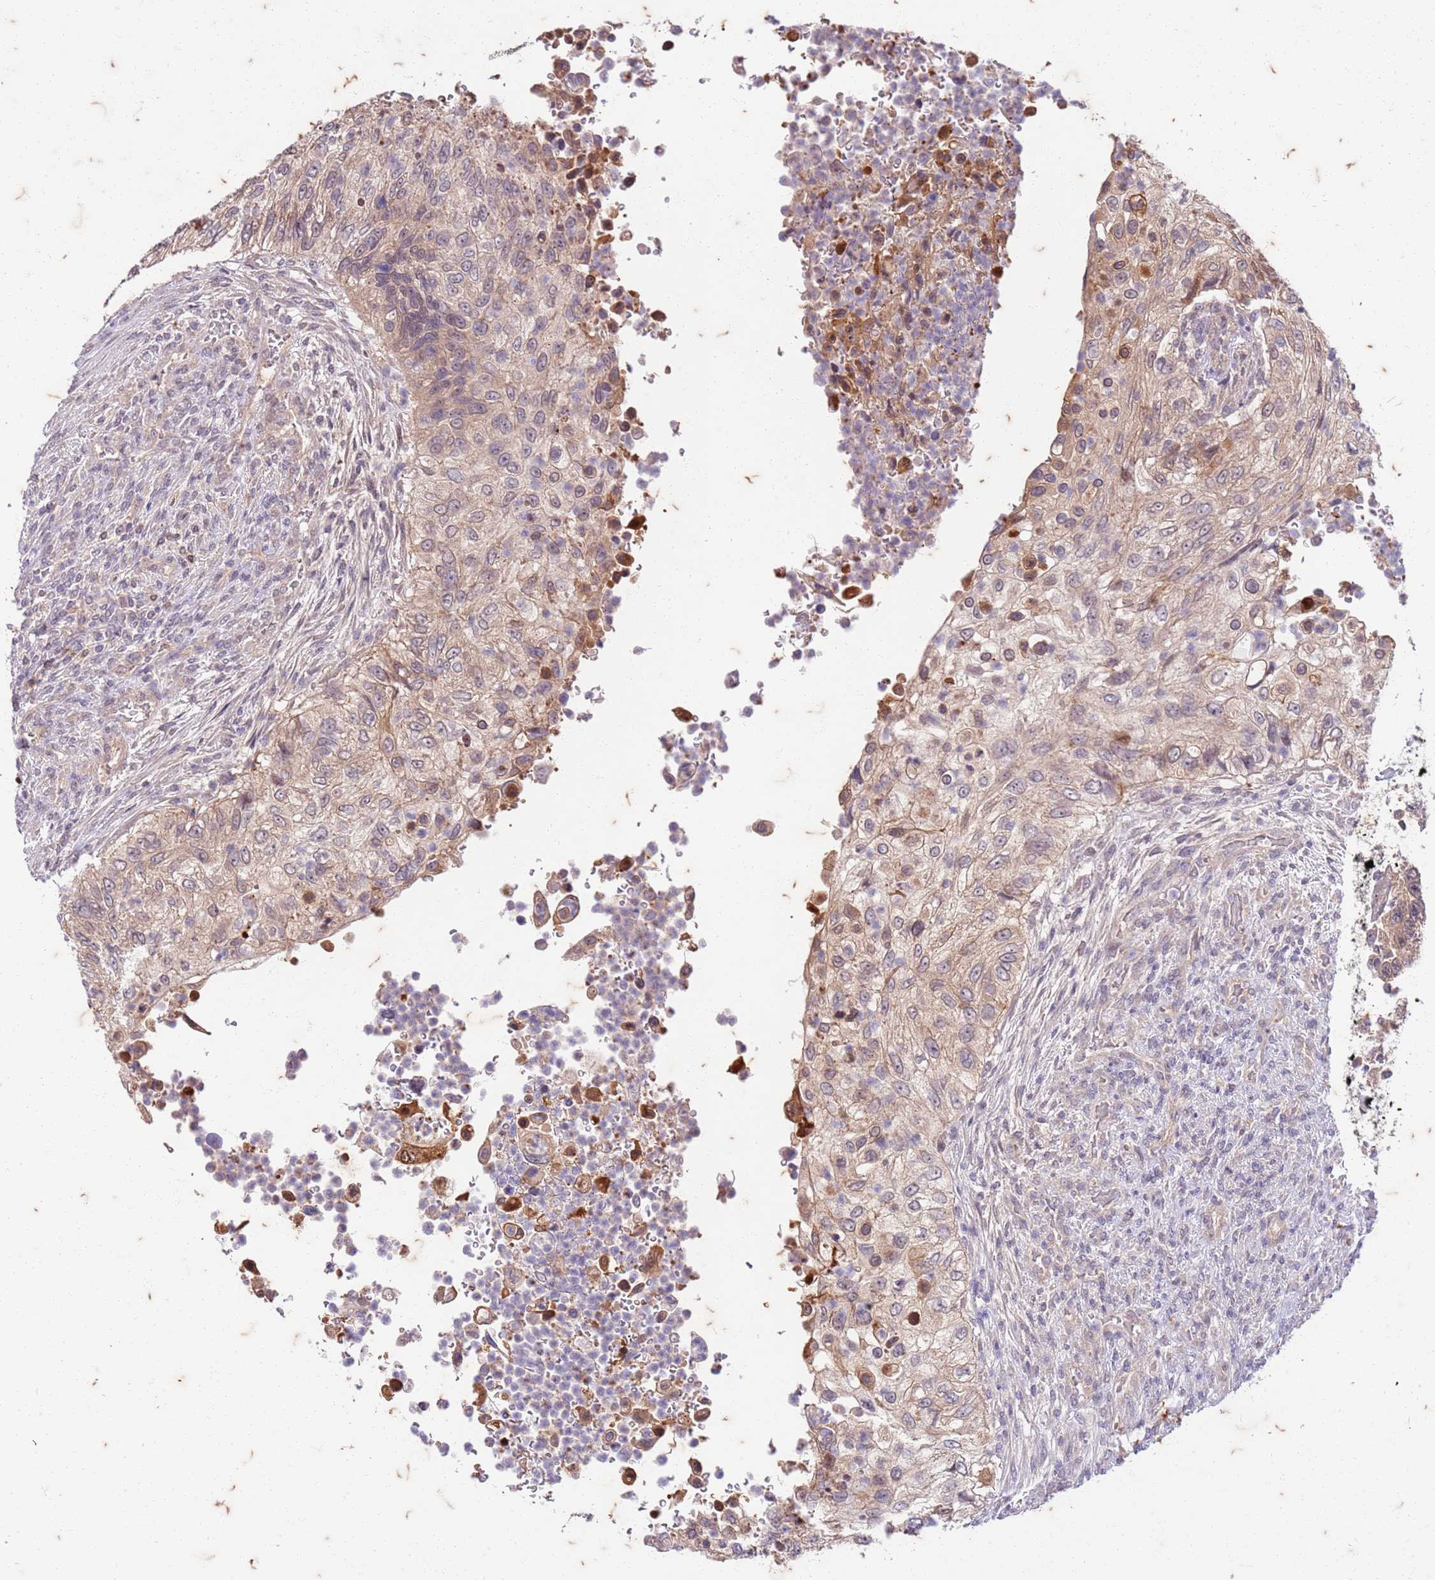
{"staining": {"intensity": "moderate", "quantity": "25%-75%", "location": "cytoplasmic/membranous"}, "tissue": "urothelial cancer", "cell_type": "Tumor cells", "image_type": "cancer", "snomed": [{"axis": "morphology", "description": "Urothelial carcinoma, High grade"}, {"axis": "topography", "description": "Urinary bladder"}], "caption": "Moderate cytoplasmic/membranous expression for a protein is present in about 25%-75% of tumor cells of urothelial cancer using immunohistochemistry (IHC).", "gene": "RAPGEF3", "patient": {"sex": "female", "age": 60}}